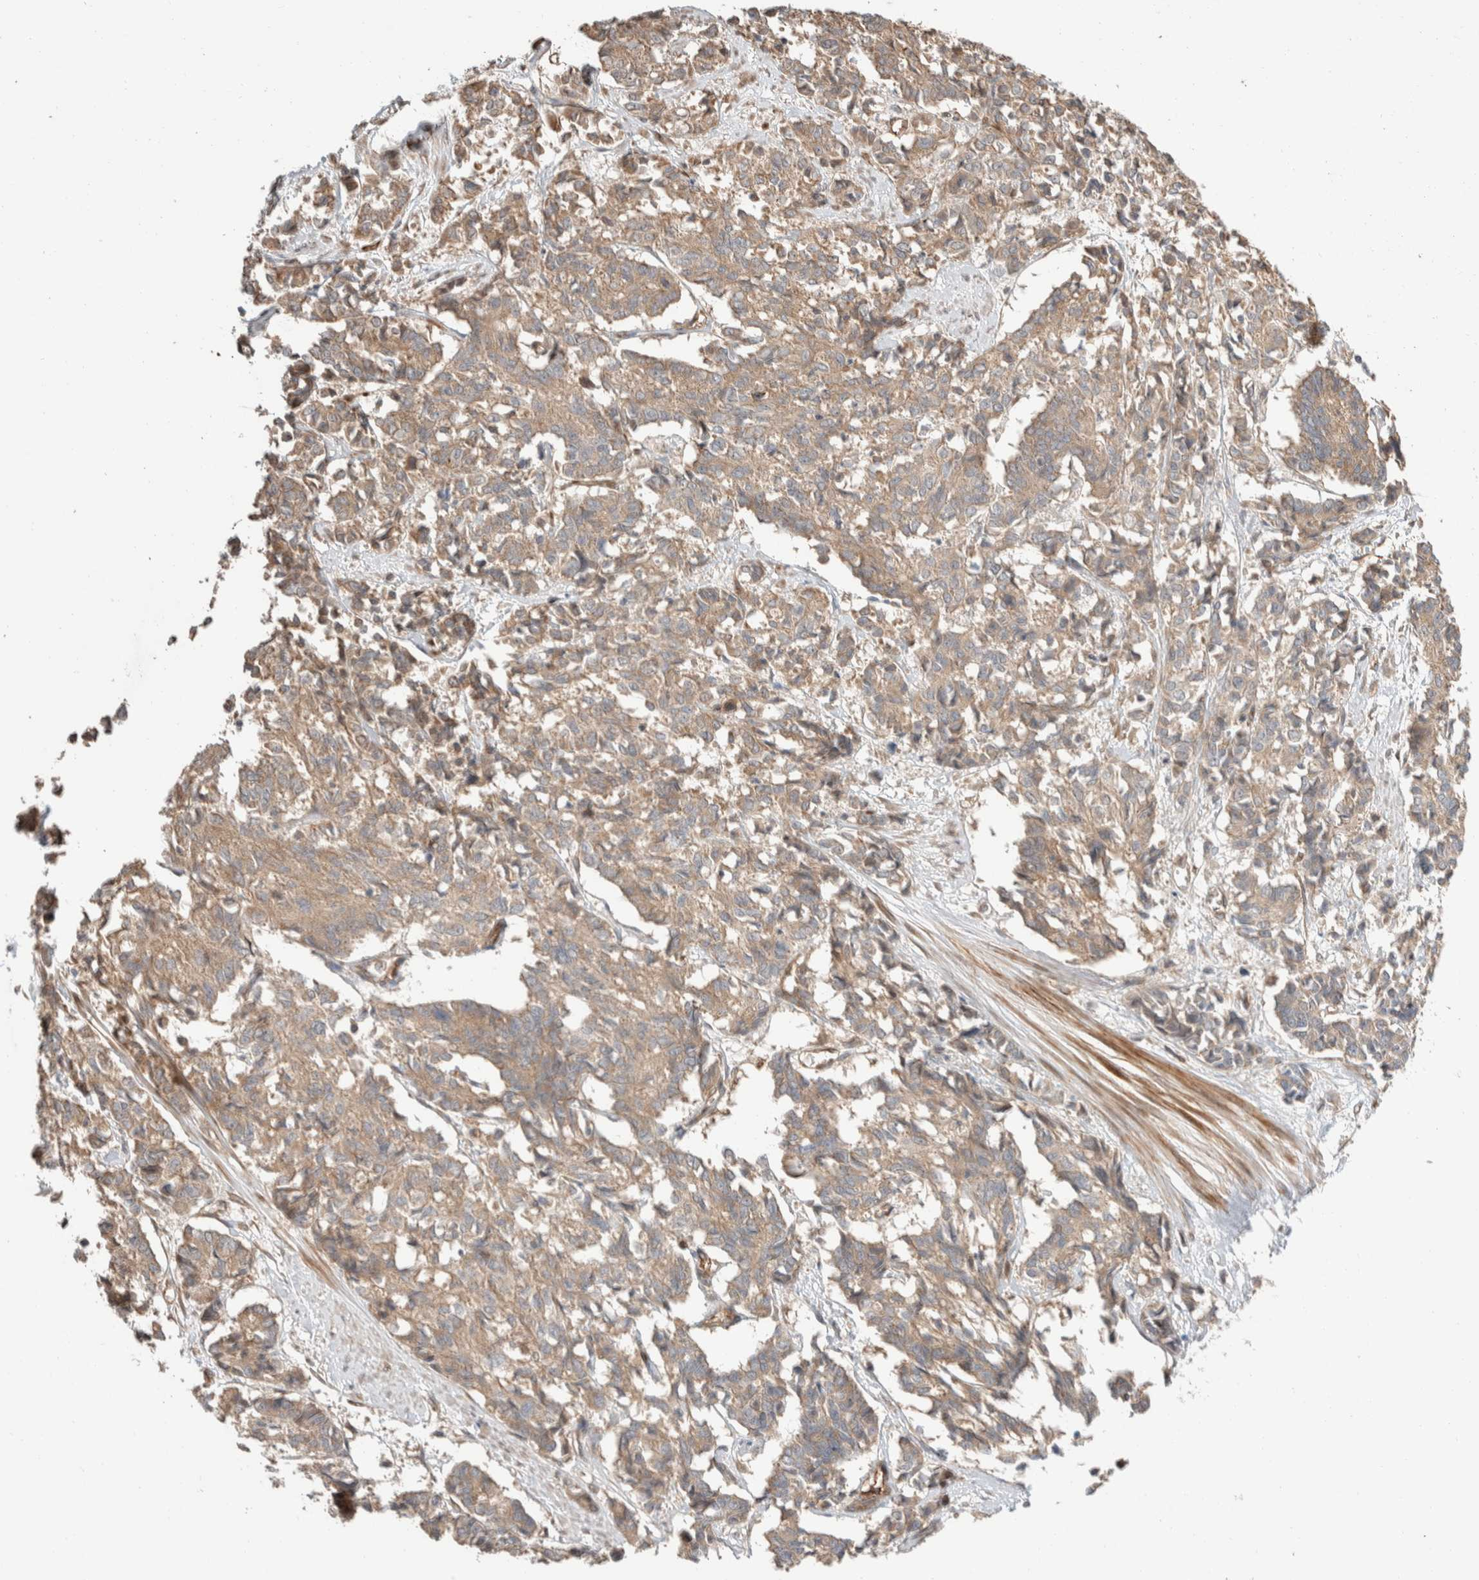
{"staining": {"intensity": "weak", "quantity": ">75%", "location": "cytoplasmic/membranous"}, "tissue": "cervical cancer", "cell_type": "Tumor cells", "image_type": "cancer", "snomed": [{"axis": "morphology", "description": "Squamous cell carcinoma, NOS"}, {"axis": "topography", "description": "Cervix"}], "caption": "Cervical cancer (squamous cell carcinoma) was stained to show a protein in brown. There is low levels of weak cytoplasmic/membranous staining in about >75% of tumor cells.", "gene": "ERC1", "patient": {"sex": "female", "age": 35}}